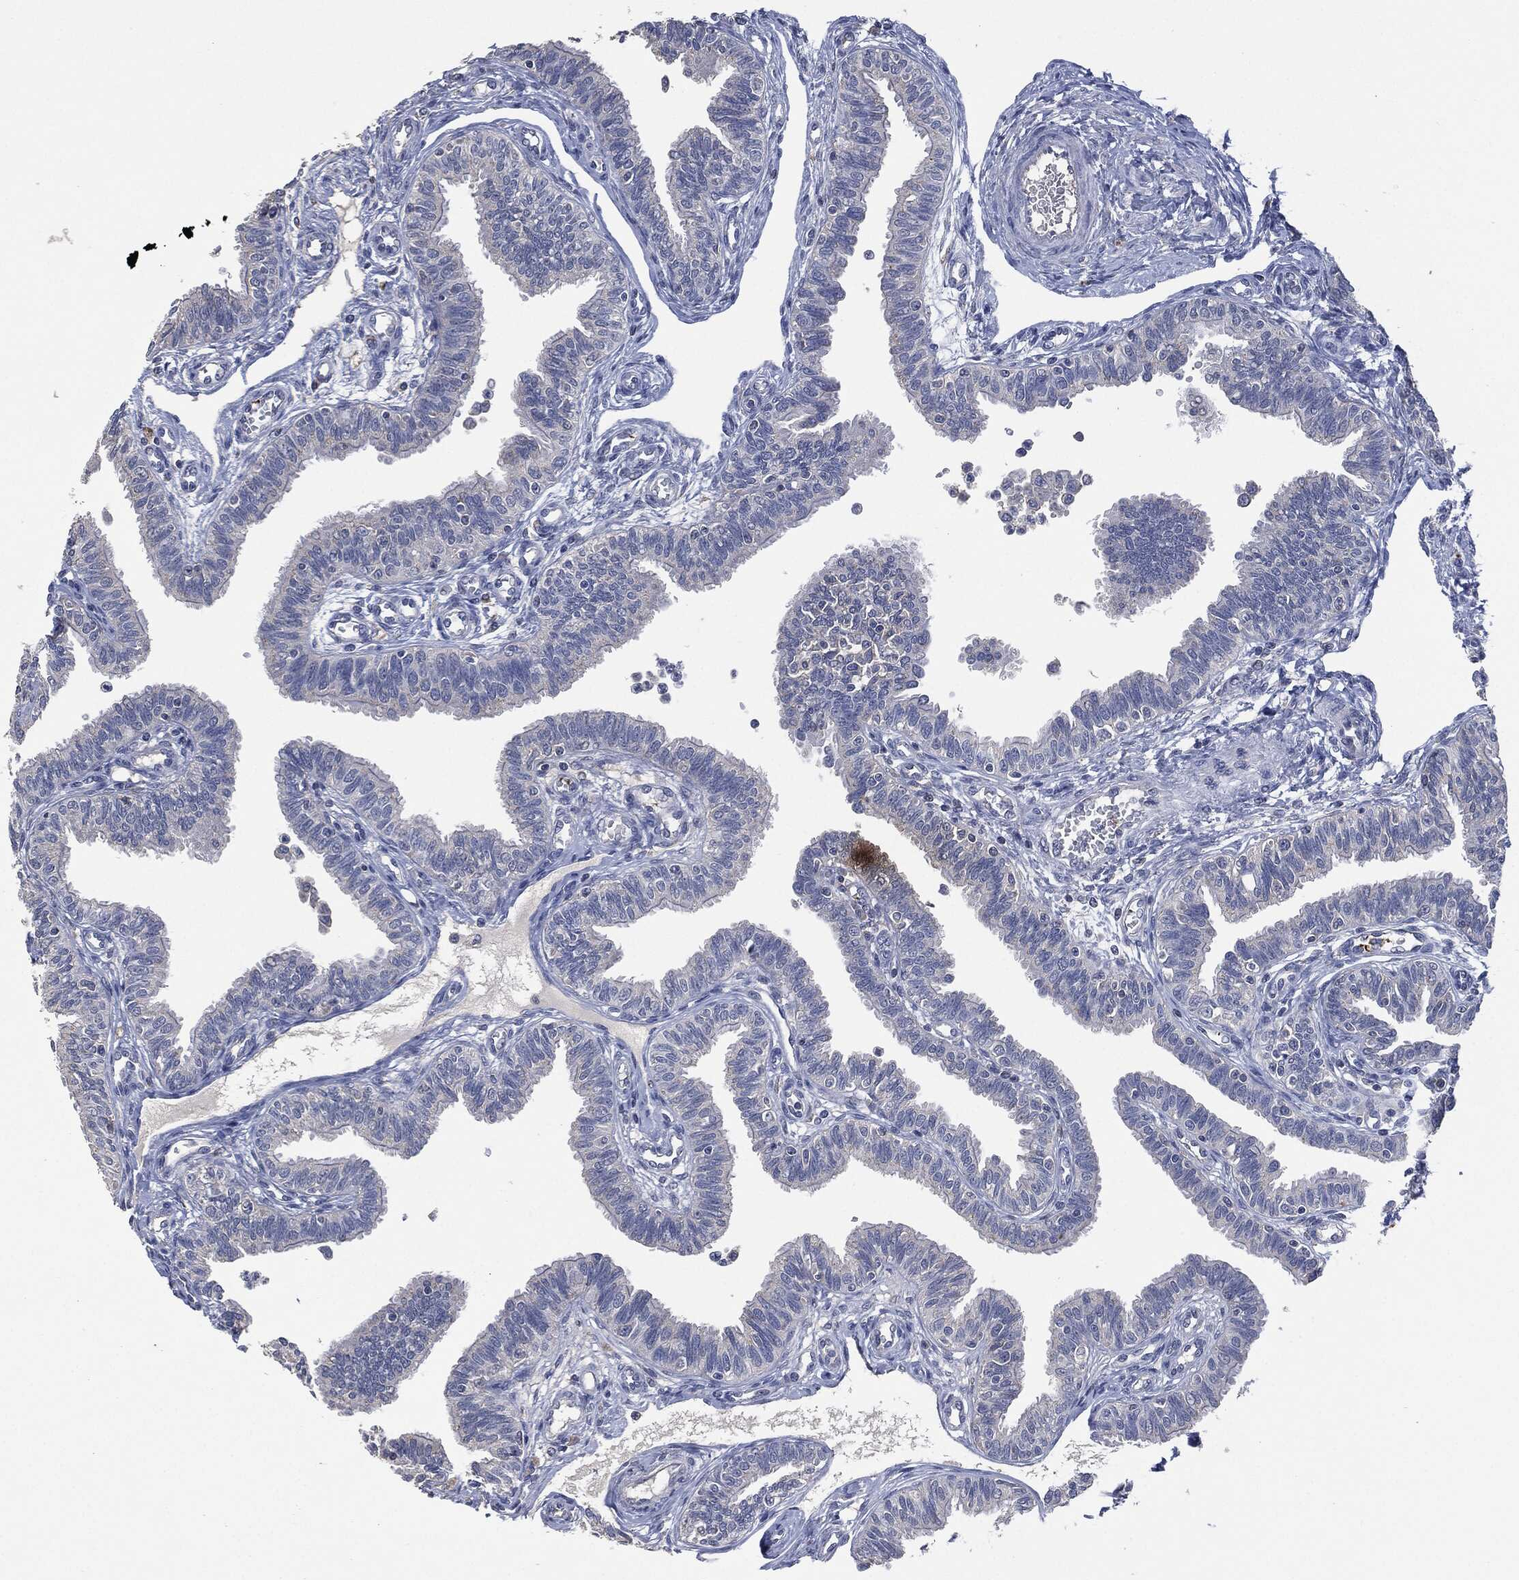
{"staining": {"intensity": "weak", "quantity": "<25%", "location": "cytoplasmic/membranous"}, "tissue": "fallopian tube", "cell_type": "Glandular cells", "image_type": "normal", "snomed": [{"axis": "morphology", "description": "Normal tissue, NOS"}, {"axis": "topography", "description": "Fallopian tube"}], "caption": "Immunohistochemistry (IHC) histopathology image of normal fallopian tube stained for a protein (brown), which displays no expression in glandular cells.", "gene": "CD33", "patient": {"sex": "female", "age": 36}}